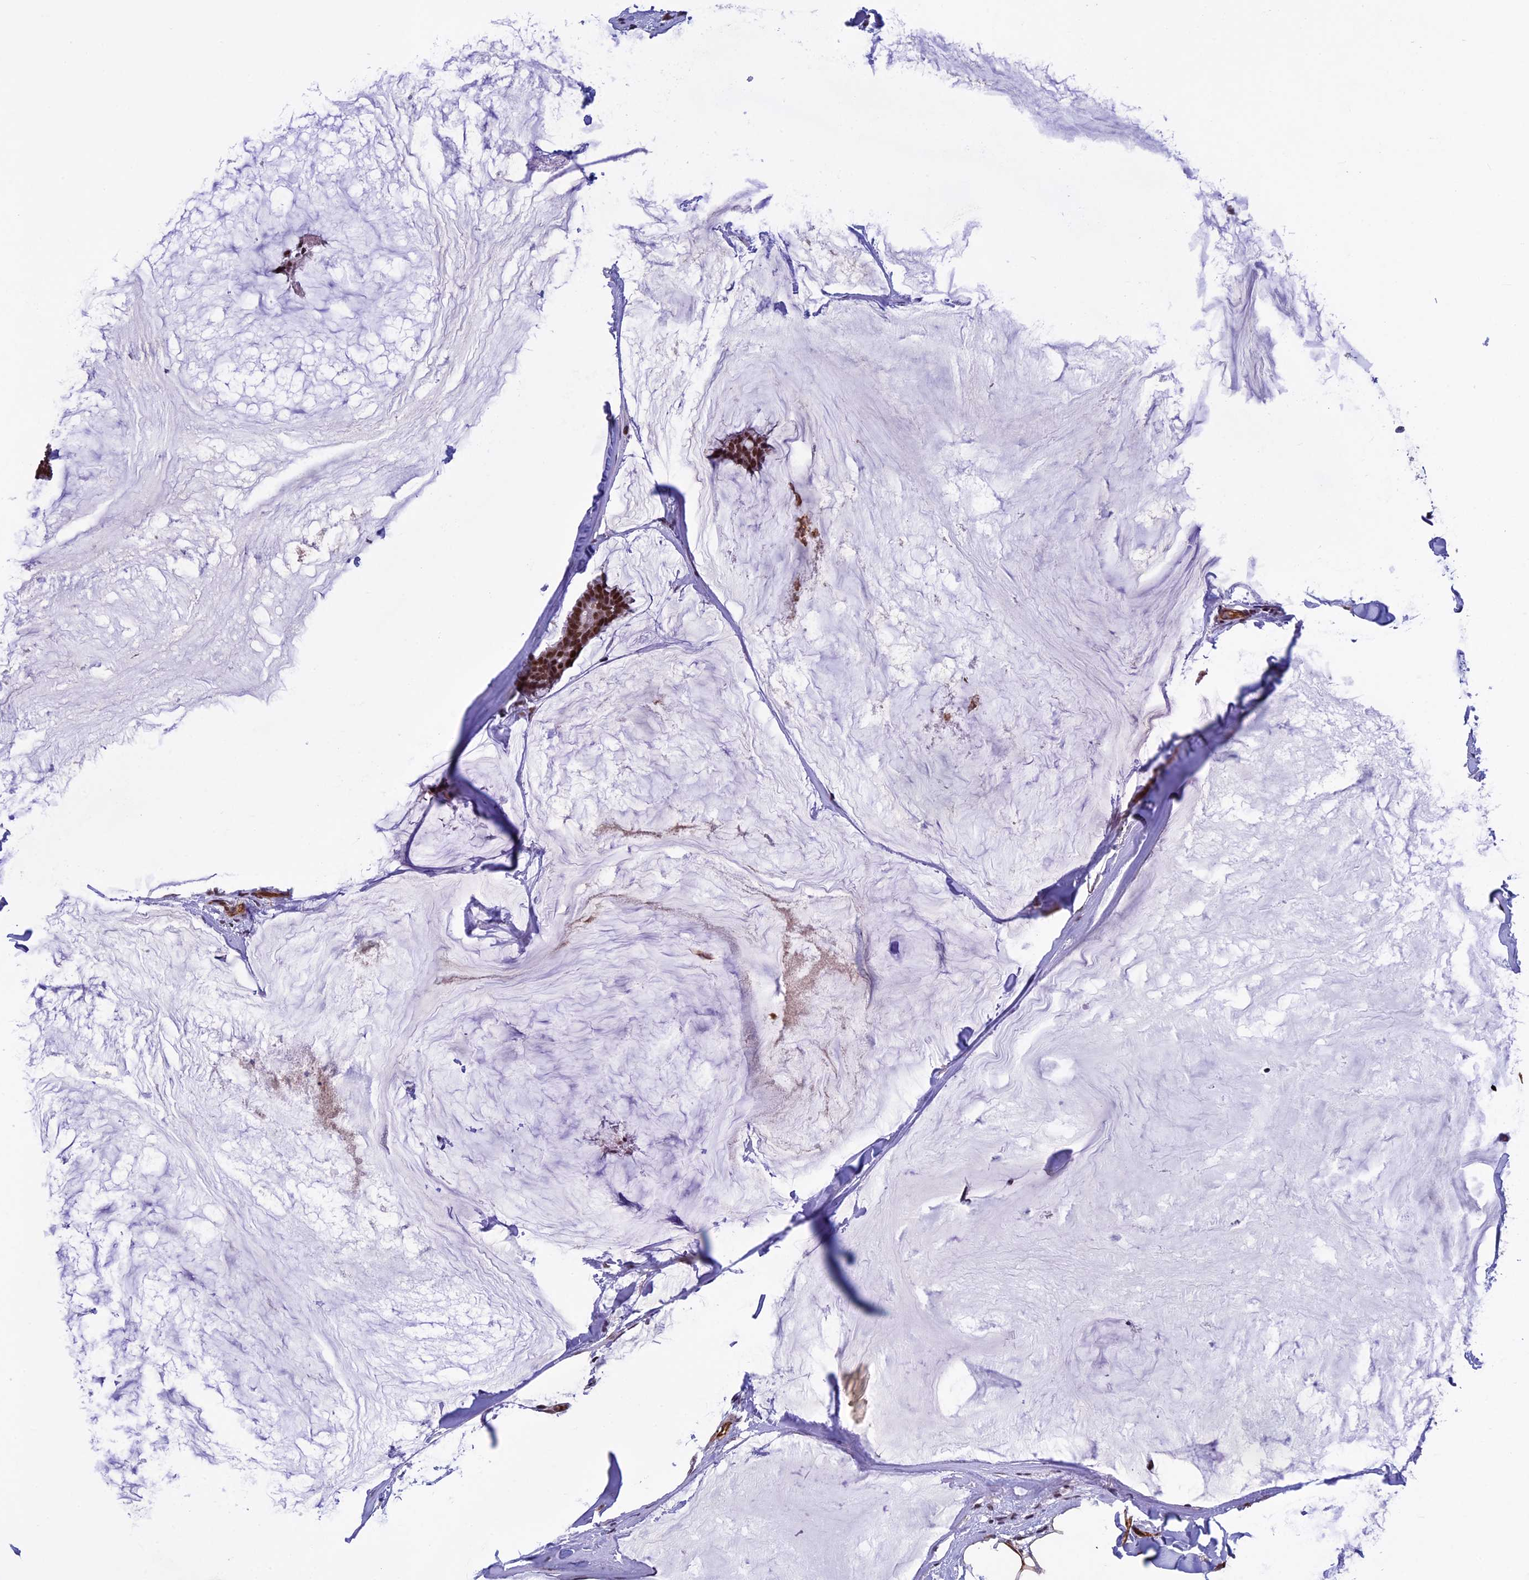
{"staining": {"intensity": "strong", "quantity": ">75%", "location": "nuclear"}, "tissue": "breast cancer", "cell_type": "Tumor cells", "image_type": "cancer", "snomed": [{"axis": "morphology", "description": "Duct carcinoma"}, {"axis": "topography", "description": "Breast"}], "caption": "Approximately >75% of tumor cells in invasive ductal carcinoma (breast) exhibit strong nuclear protein staining as visualized by brown immunohistochemical staining.", "gene": "NIPBL", "patient": {"sex": "female", "age": 93}}